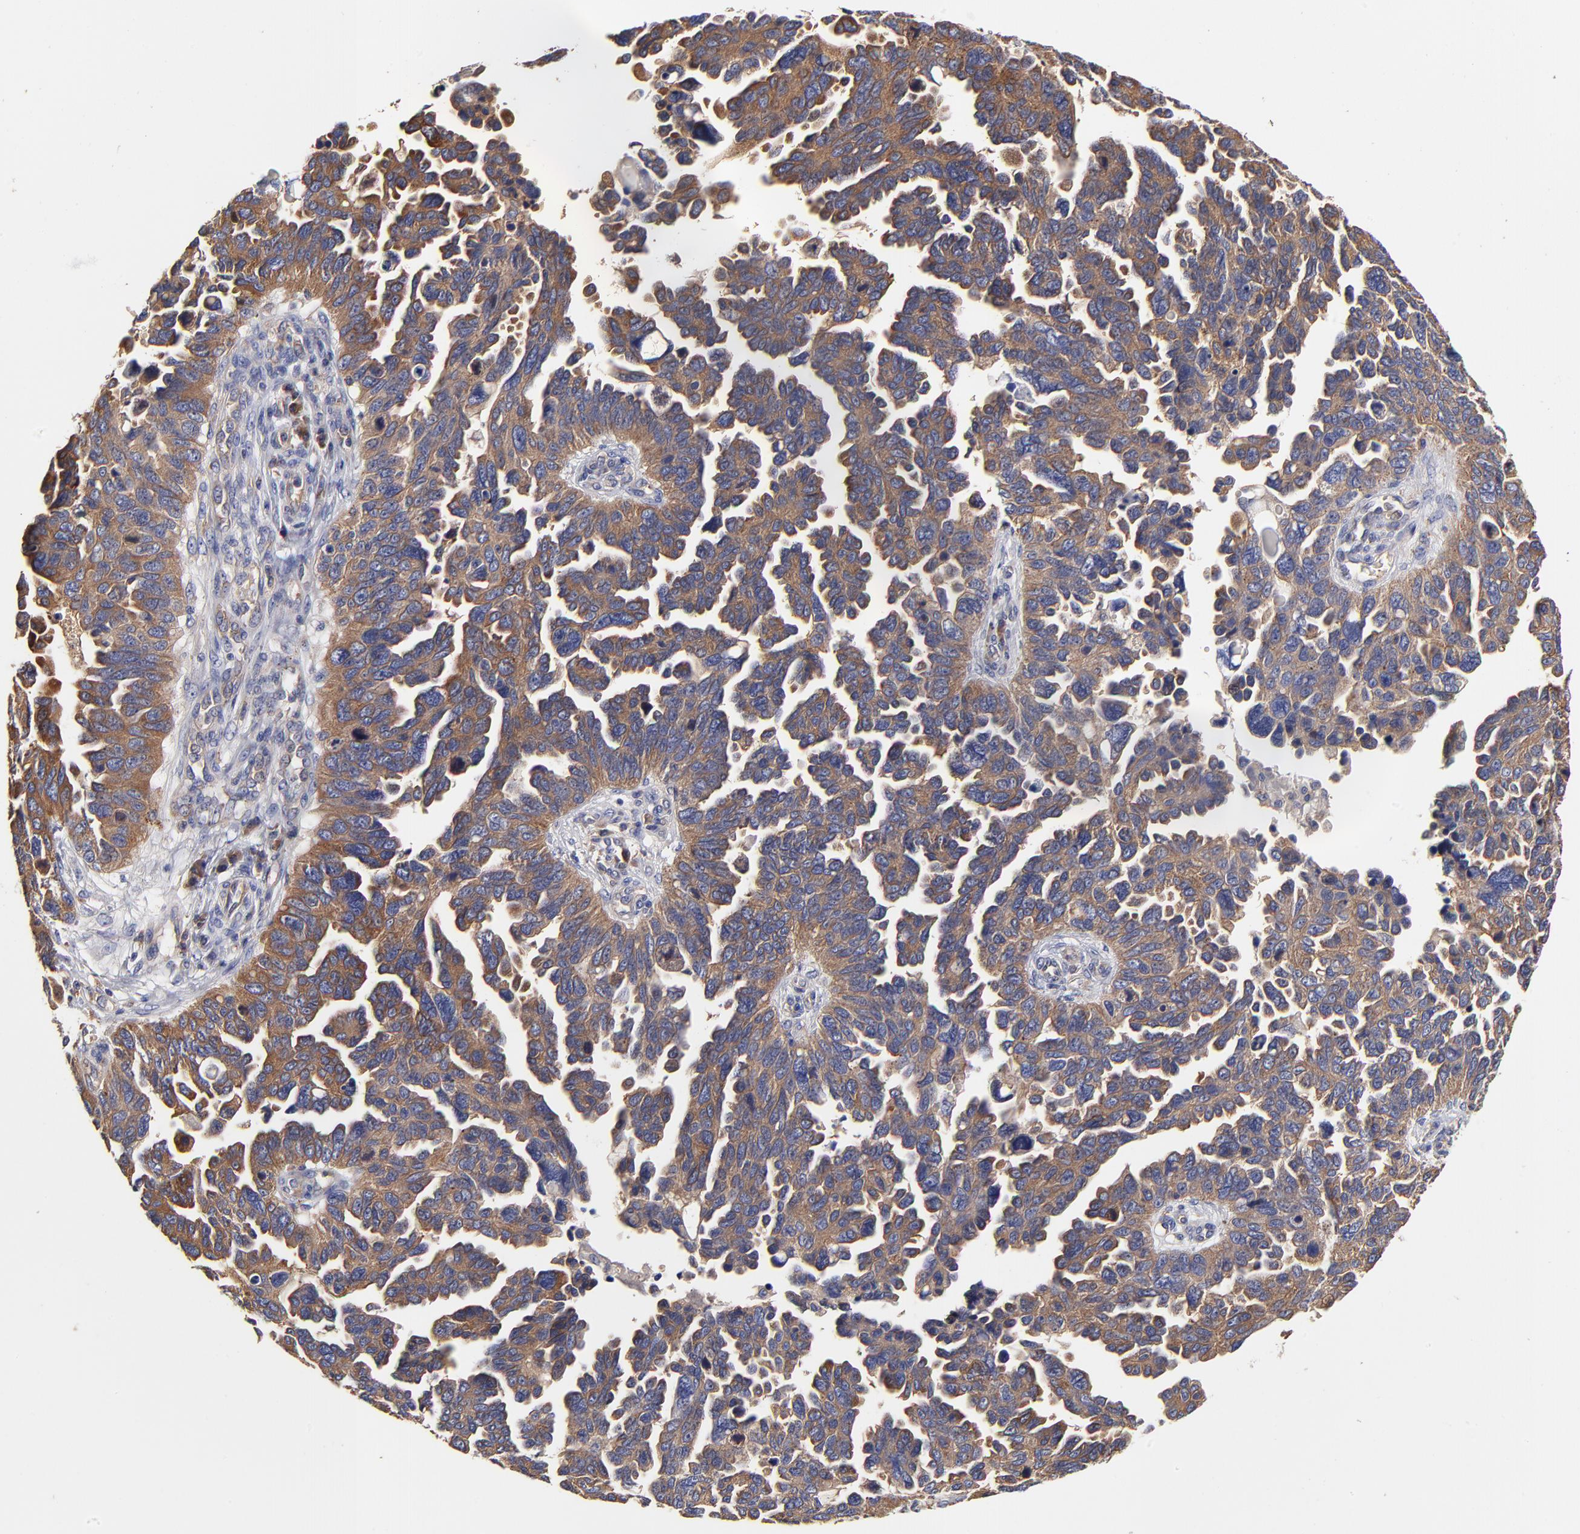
{"staining": {"intensity": "moderate", "quantity": ">75%", "location": "cytoplasmic/membranous"}, "tissue": "ovarian cancer", "cell_type": "Tumor cells", "image_type": "cancer", "snomed": [{"axis": "morphology", "description": "Cystadenocarcinoma, serous, NOS"}, {"axis": "topography", "description": "Ovary"}], "caption": "Human ovarian cancer (serous cystadenocarcinoma) stained for a protein (brown) demonstrates moderate cytoplasmic/membranous positive expression in approximately >75% of tumor cells.", "gene": "CD2AP", "patient": {"sex": "female", "age": 64}}